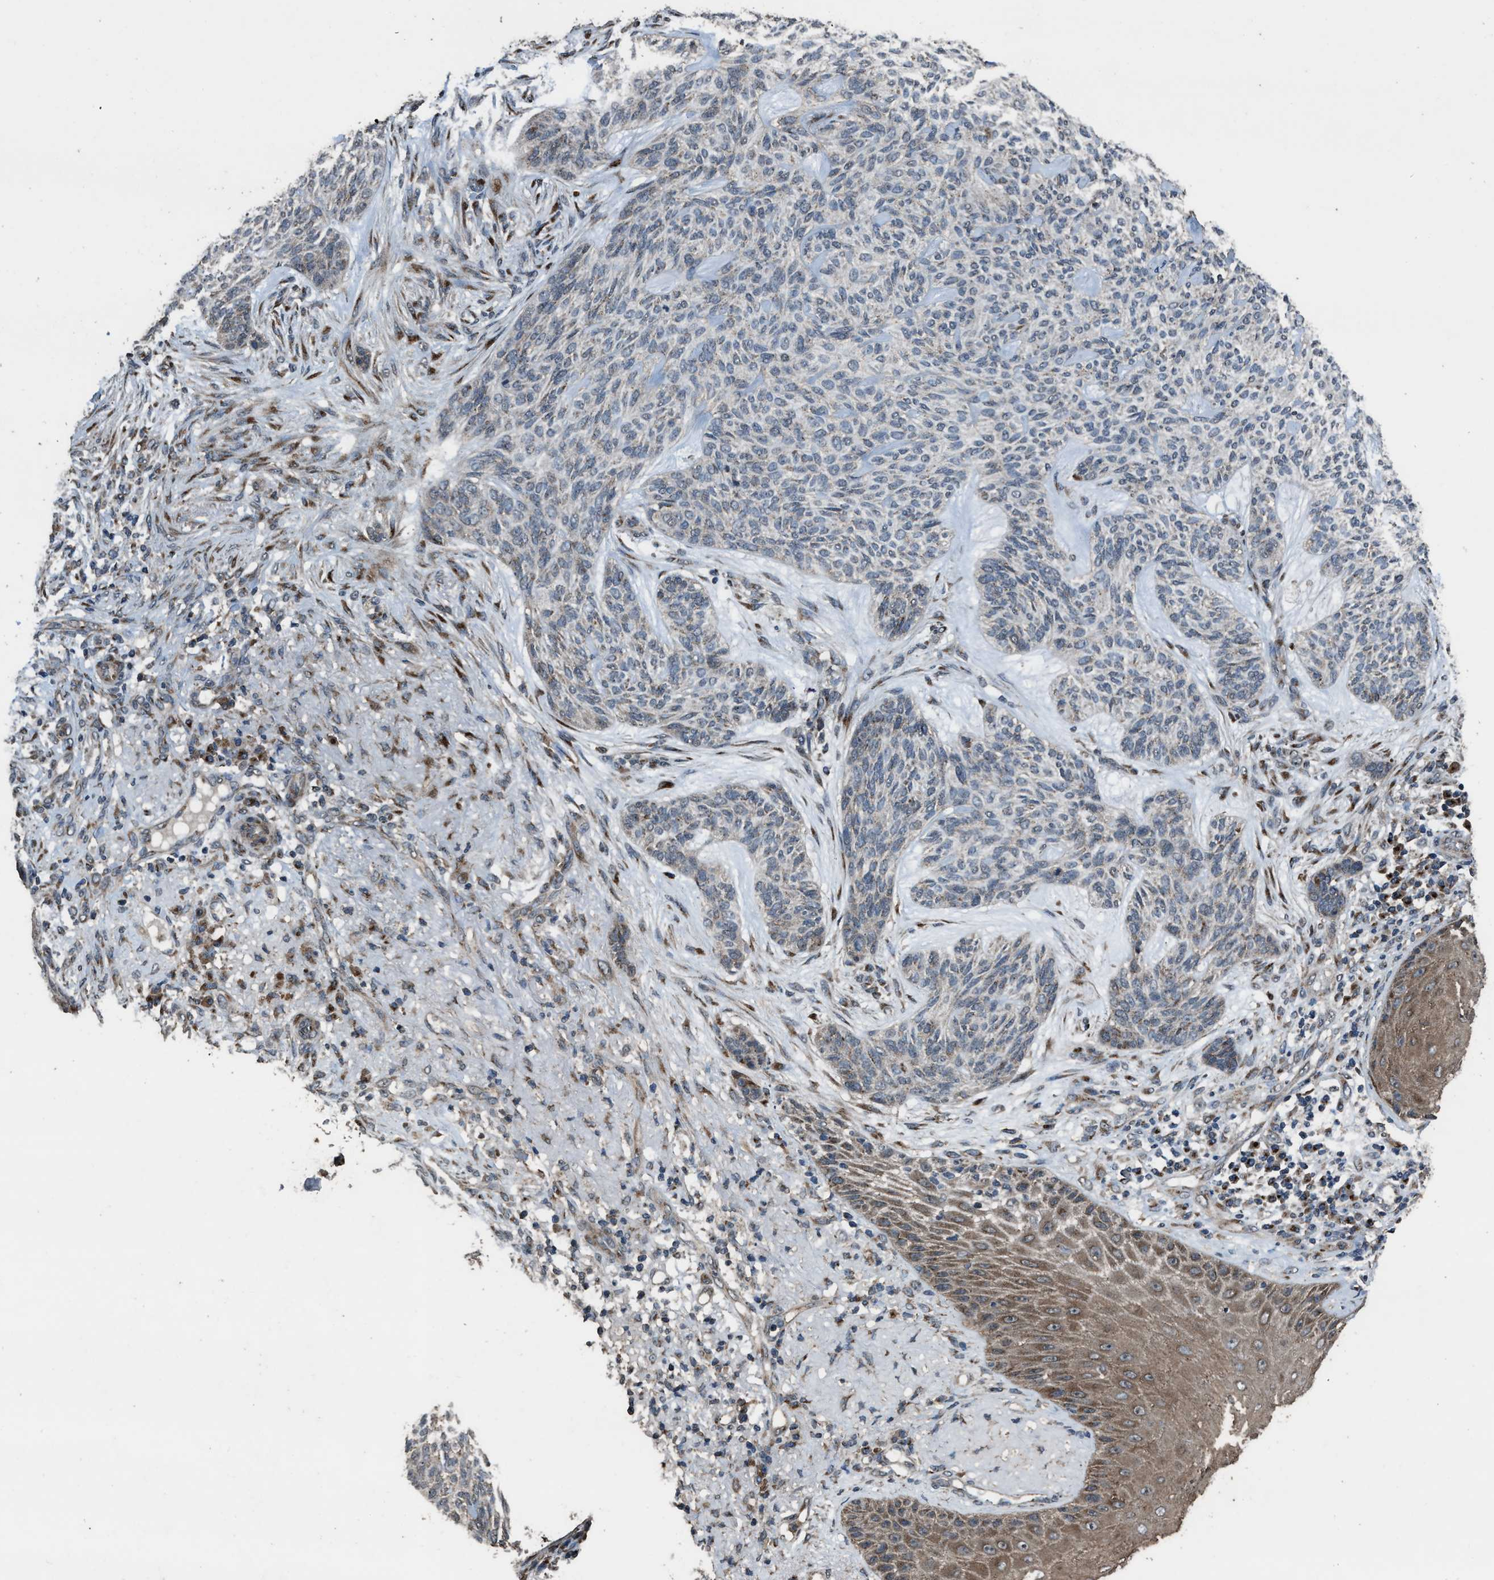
{"staining": {"intensity": "negative", "quantity": "none", "location": "none"}, "tissue": "skin cancer", "cell_type": "Tumor cells", "image_type": "cancer", "snomed": [{"axis": "morphology", "description": "Basal cell carcinoma"}, {"axis": "topography", "description": "Skin"}], "caption": "A histopathology image of human basal cell carcinoma (skin) is negative for staining in tumor cells.", "gene": "SLC38A10", "patient": {"sex": "male", "age": 55}}